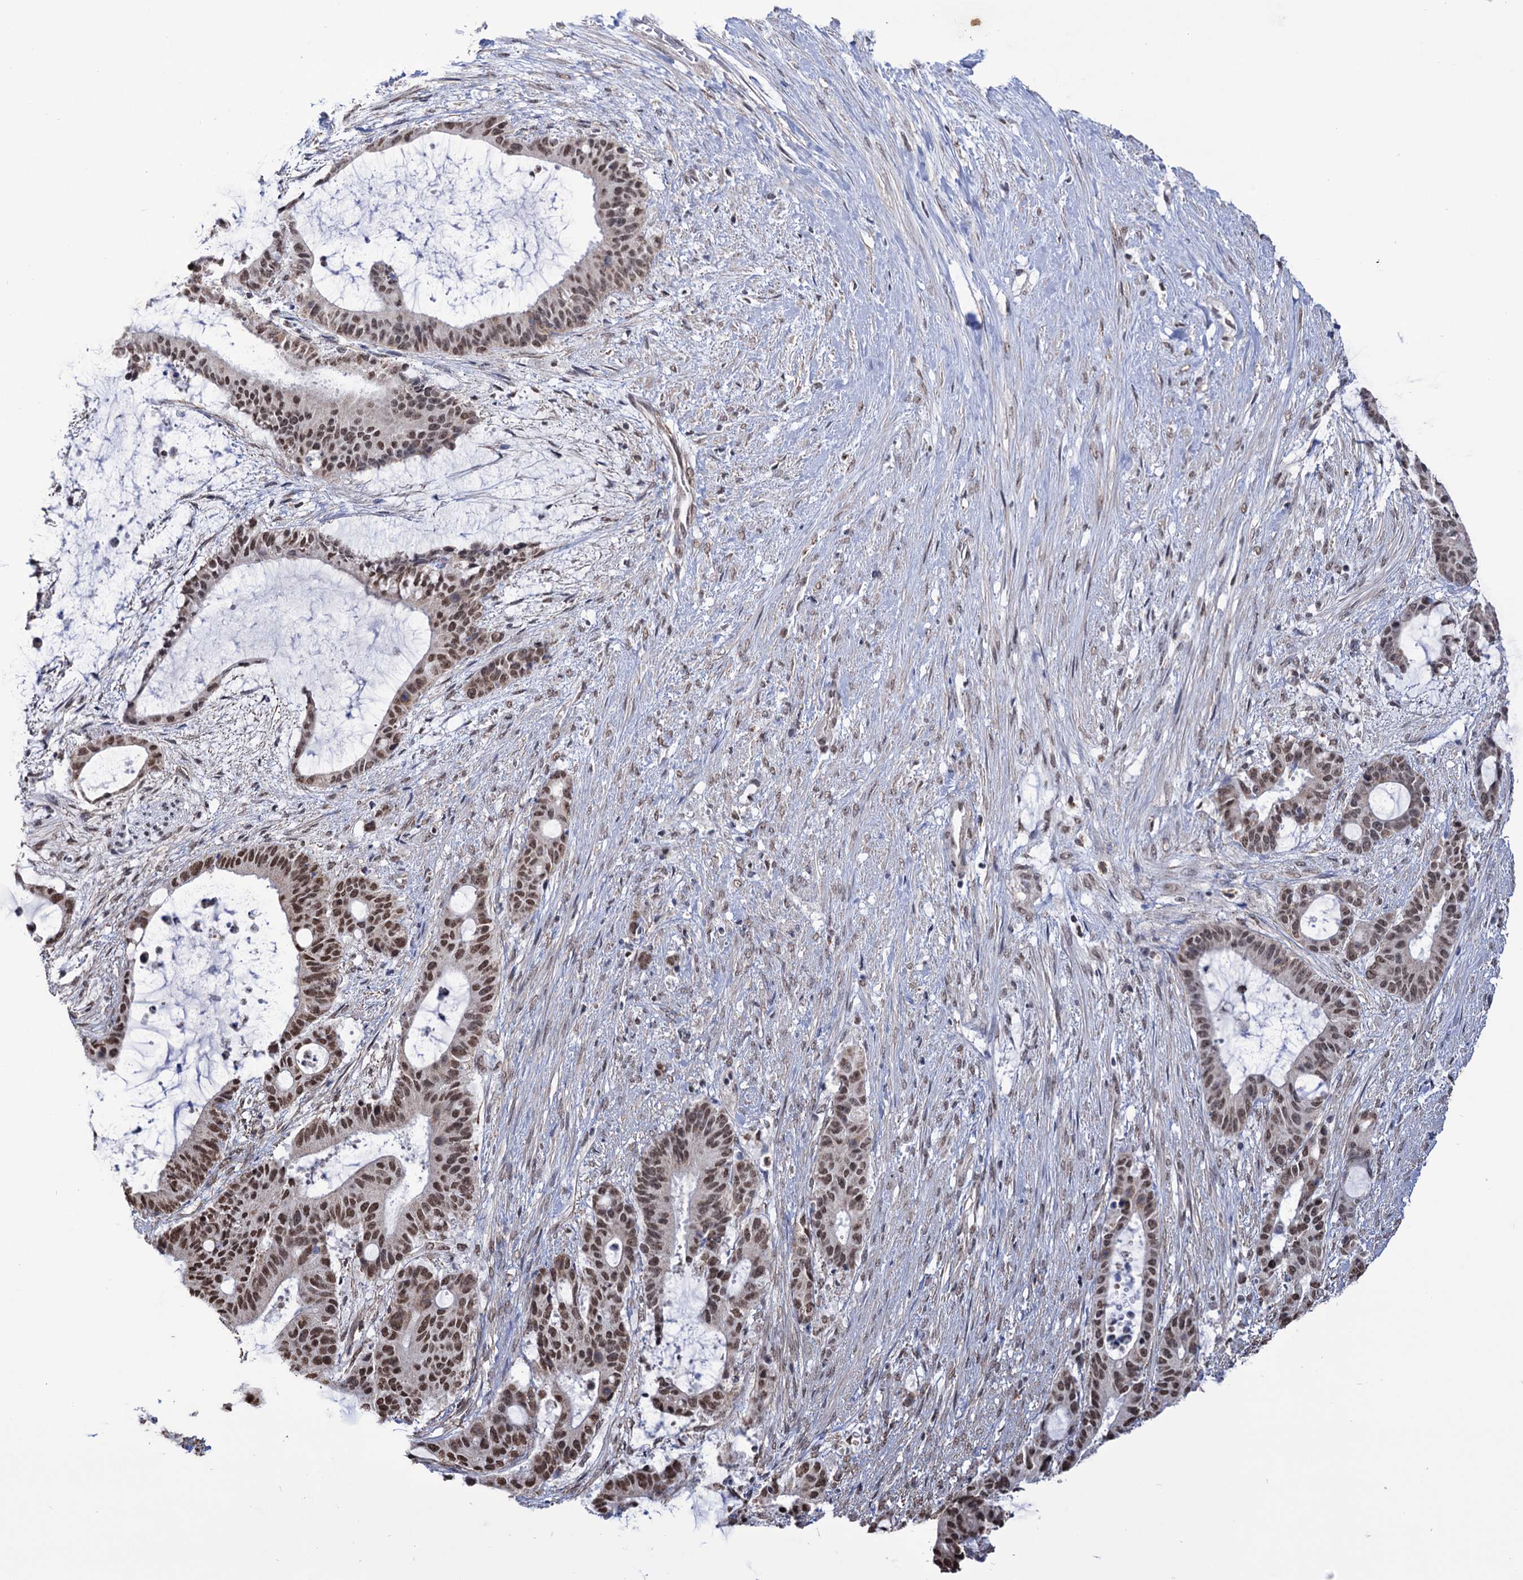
{"staining": {"intensity": "moderate", "quantity": ">75%", "location": "nuclear"}, "tissue": "liver cancer", "cell_type": "Tumor cells", "image_type": "cancer", "snomed": [{"axis": "morphology", "description": "Normal tissue, NOS"}, {"axis": "morphology", "description": "Cholangiocarcinoma"}, {"axis": "topography", "description": "Liver"}, {"axis": "topography", "description": "Peripheral nerve tissue"}], "caption": "Immunohistochemical staining of liver cholangiocarcinoma reveals moderate nuclear protein positivity in about >75% of tumor cells.", "gene": "ABHD10", "patient": {"sex": "female", "age": 73}}